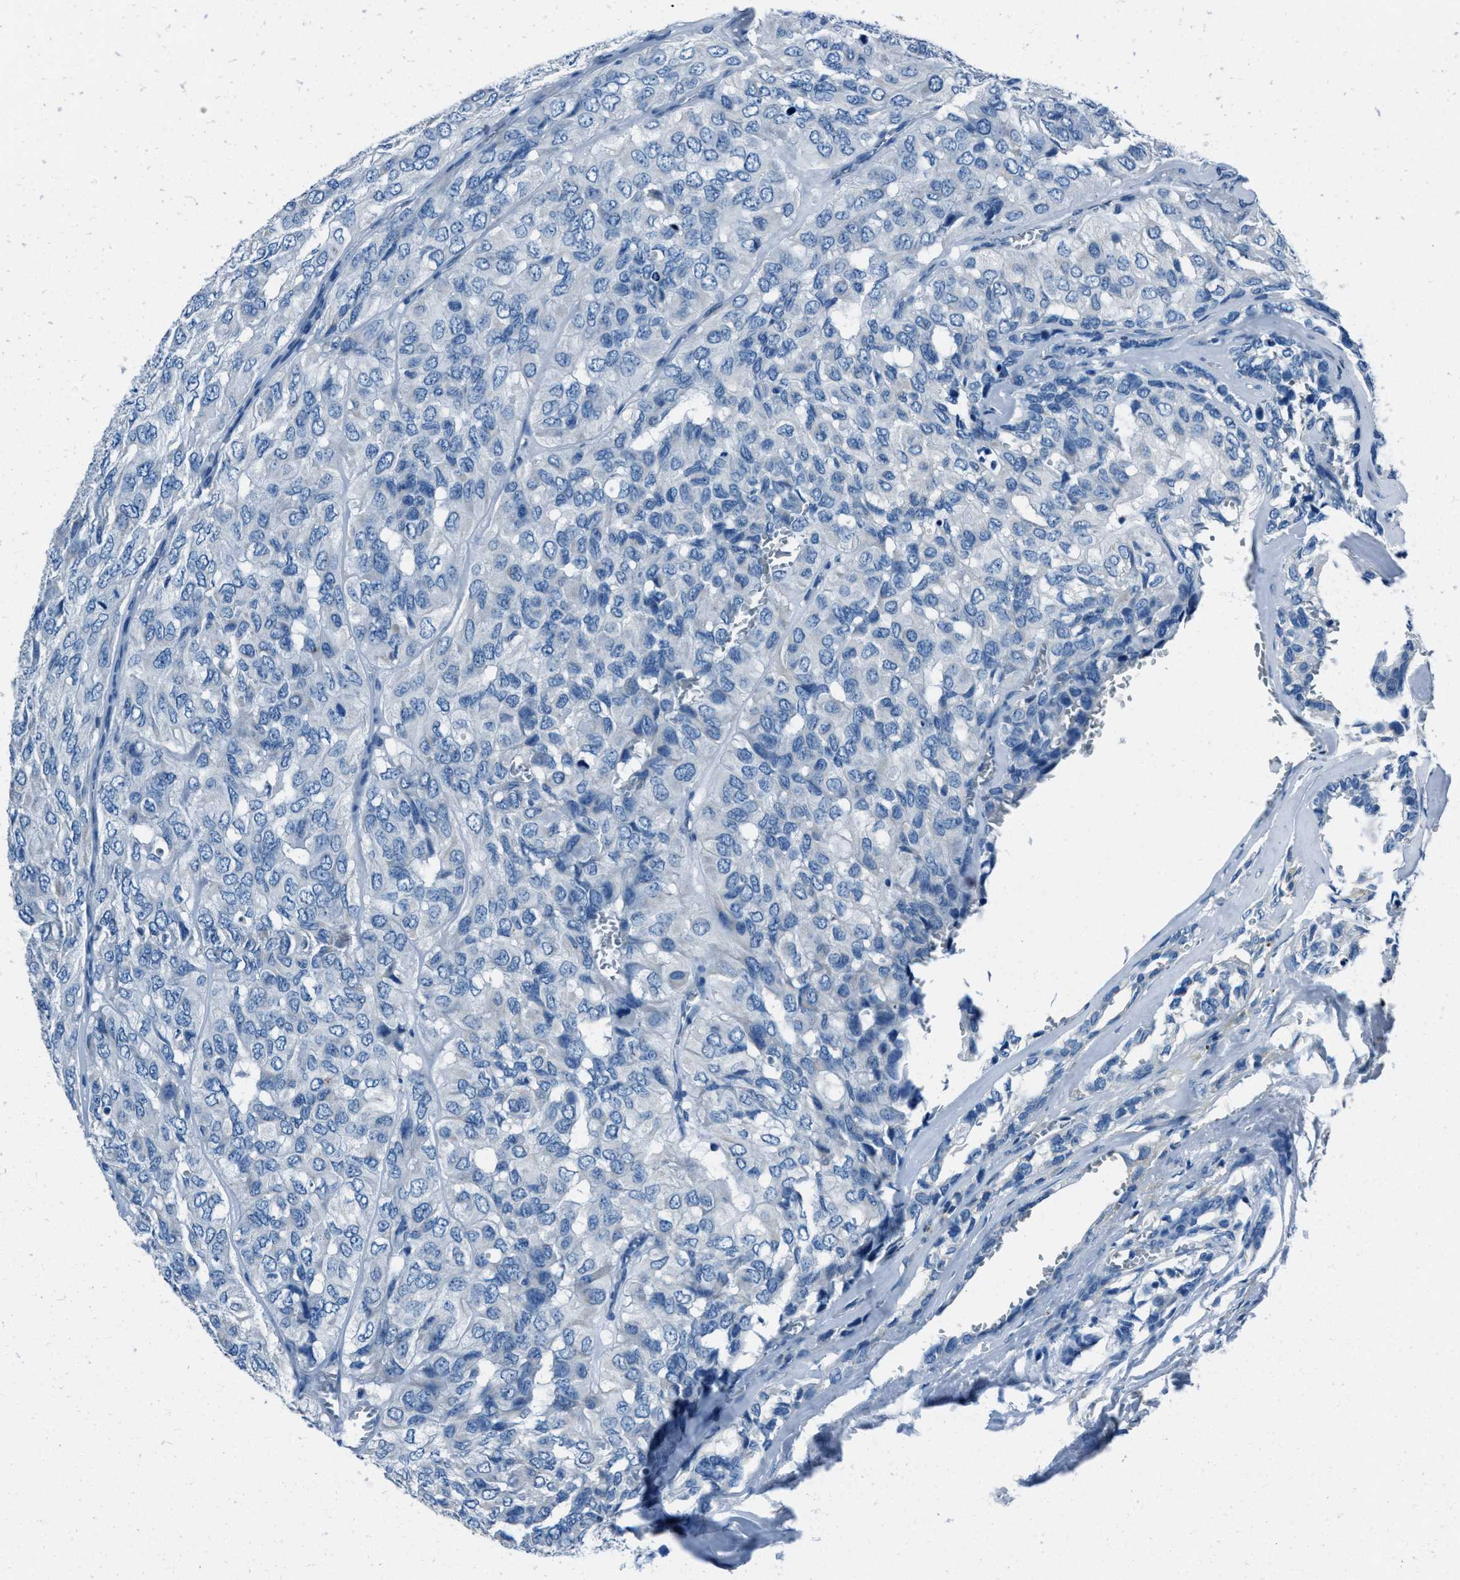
{"staining": {"intensity": "negative", "quantity": "none", "location": "none"}, "tissue": "head and neck cancer", "cell_type": "Tumor cells", "image_type": "cancer", "snomed": [{"axis": "morphology", "description": "Adenocarcinoma, NOS"}, {"axis": "topography", "description": "Salivary gland, NOS"}, {"axis": "topography", "description": "Head-Neck"}], "caption": "Immunohistochemical staining of head and neck cancer reveals no significant positivity in tumor cells. The staining was performed using DAB to visualize the protein expression in brown, while the nuclei were stained in blue with hematoxylin (Magnification: 20x).", "gene": "AMACR", "patient": {"sex": "female", "age": 76}}